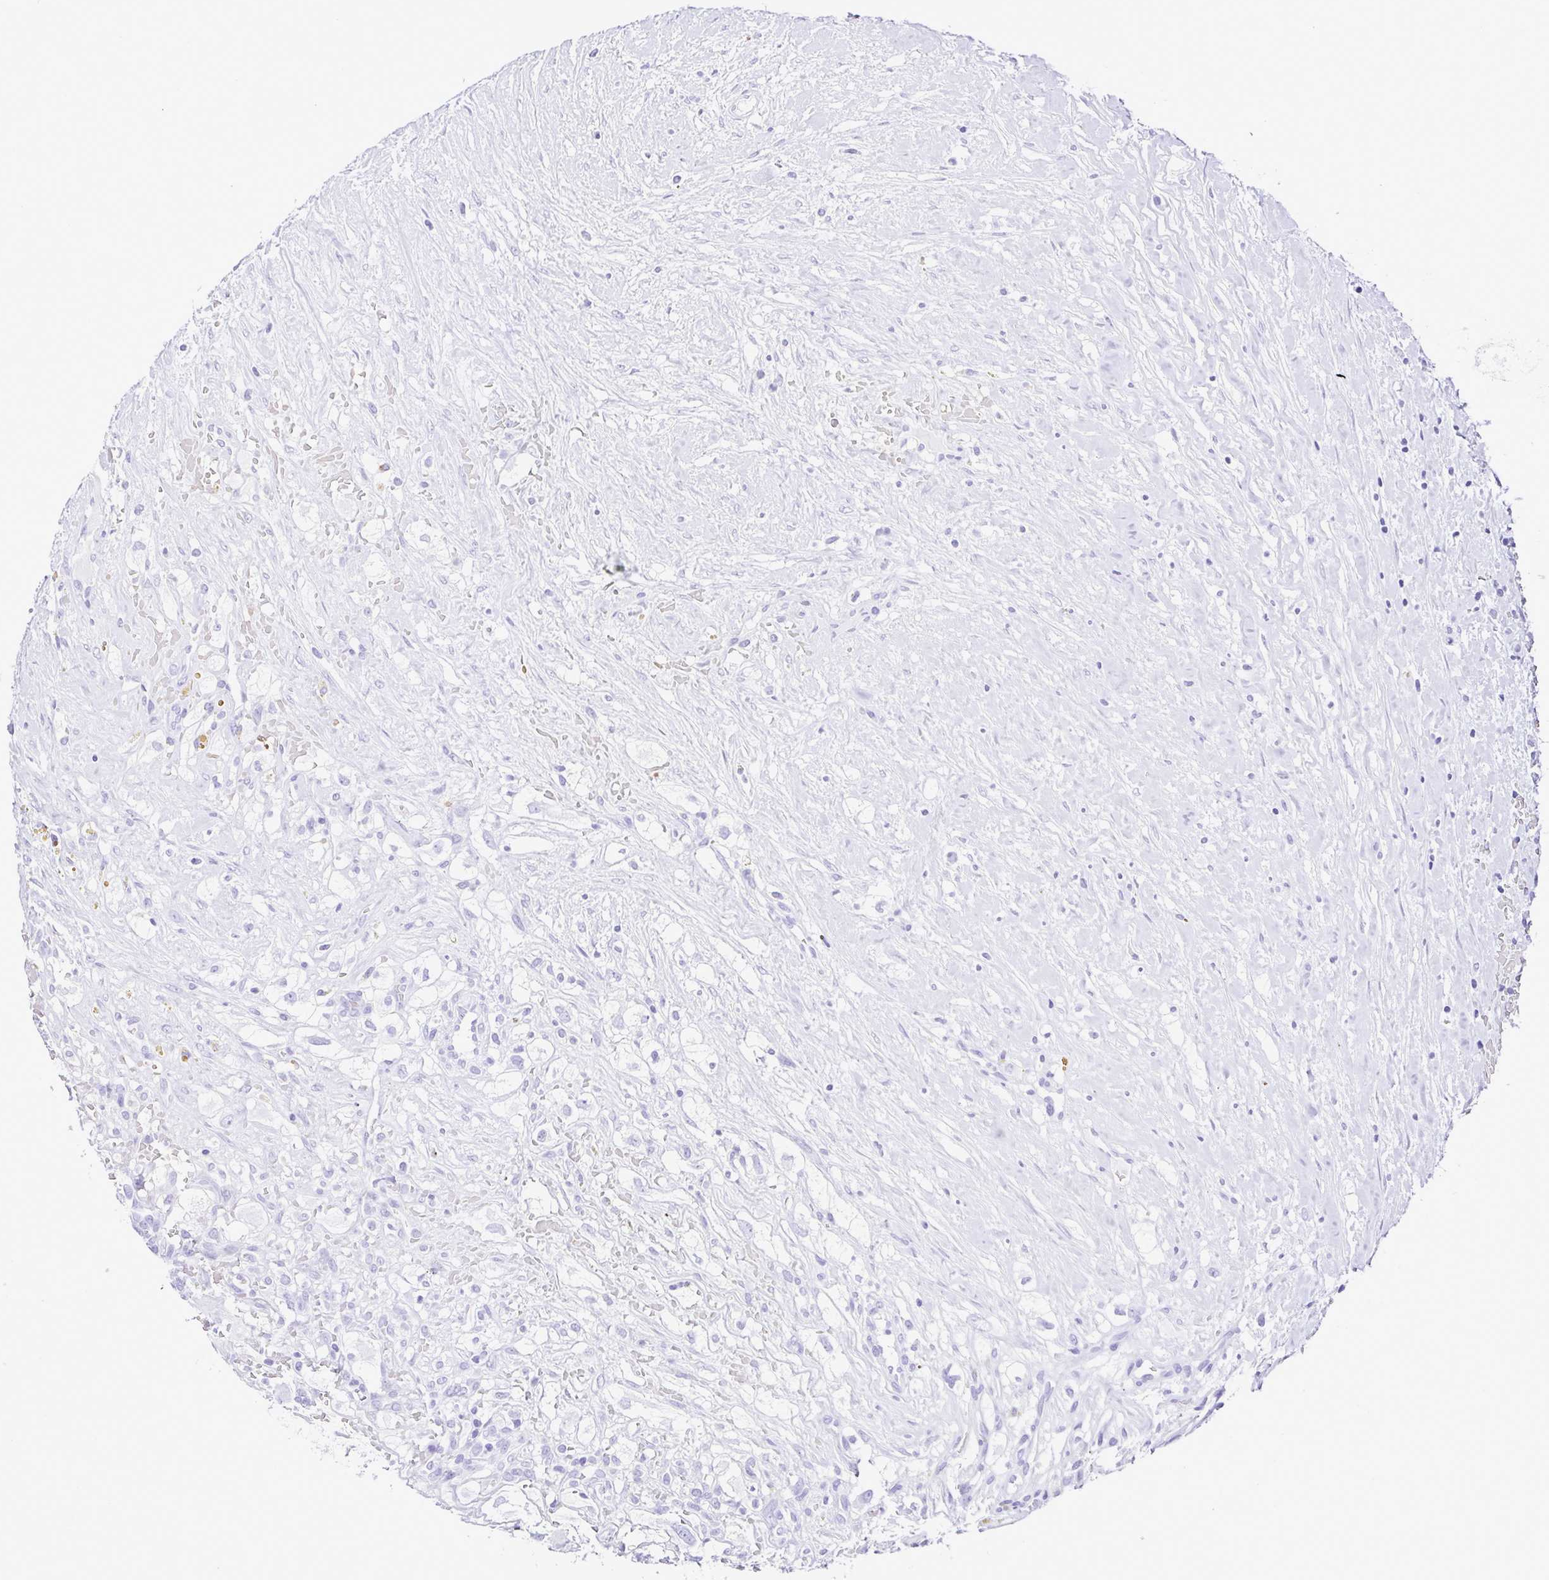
{"staining": {"intensity": "negative", "quantity": "none", "location": "none"}, "tissue": "renal cancer", "cell_type": "Tumor cells", "image_type": "cancer", "snomed": [{"axis": "morphology", "description": "Adenocarcinoma, NOS"}, {"axis": "topography", "description": "Kidney"}], "caption": "High power microscopy image of an immunohistochemistry histopathology image of renal cancer (adenocarcinoma), revealing no significant positivity in tumor cells. Brightfield microscopy of immunohistochemistry (IHC) stained with DAB (brown) and hematoxylin (blue), captured at high magnification.", "gene": "SYT1", "patient": {"sex": "male", "age": 59}}